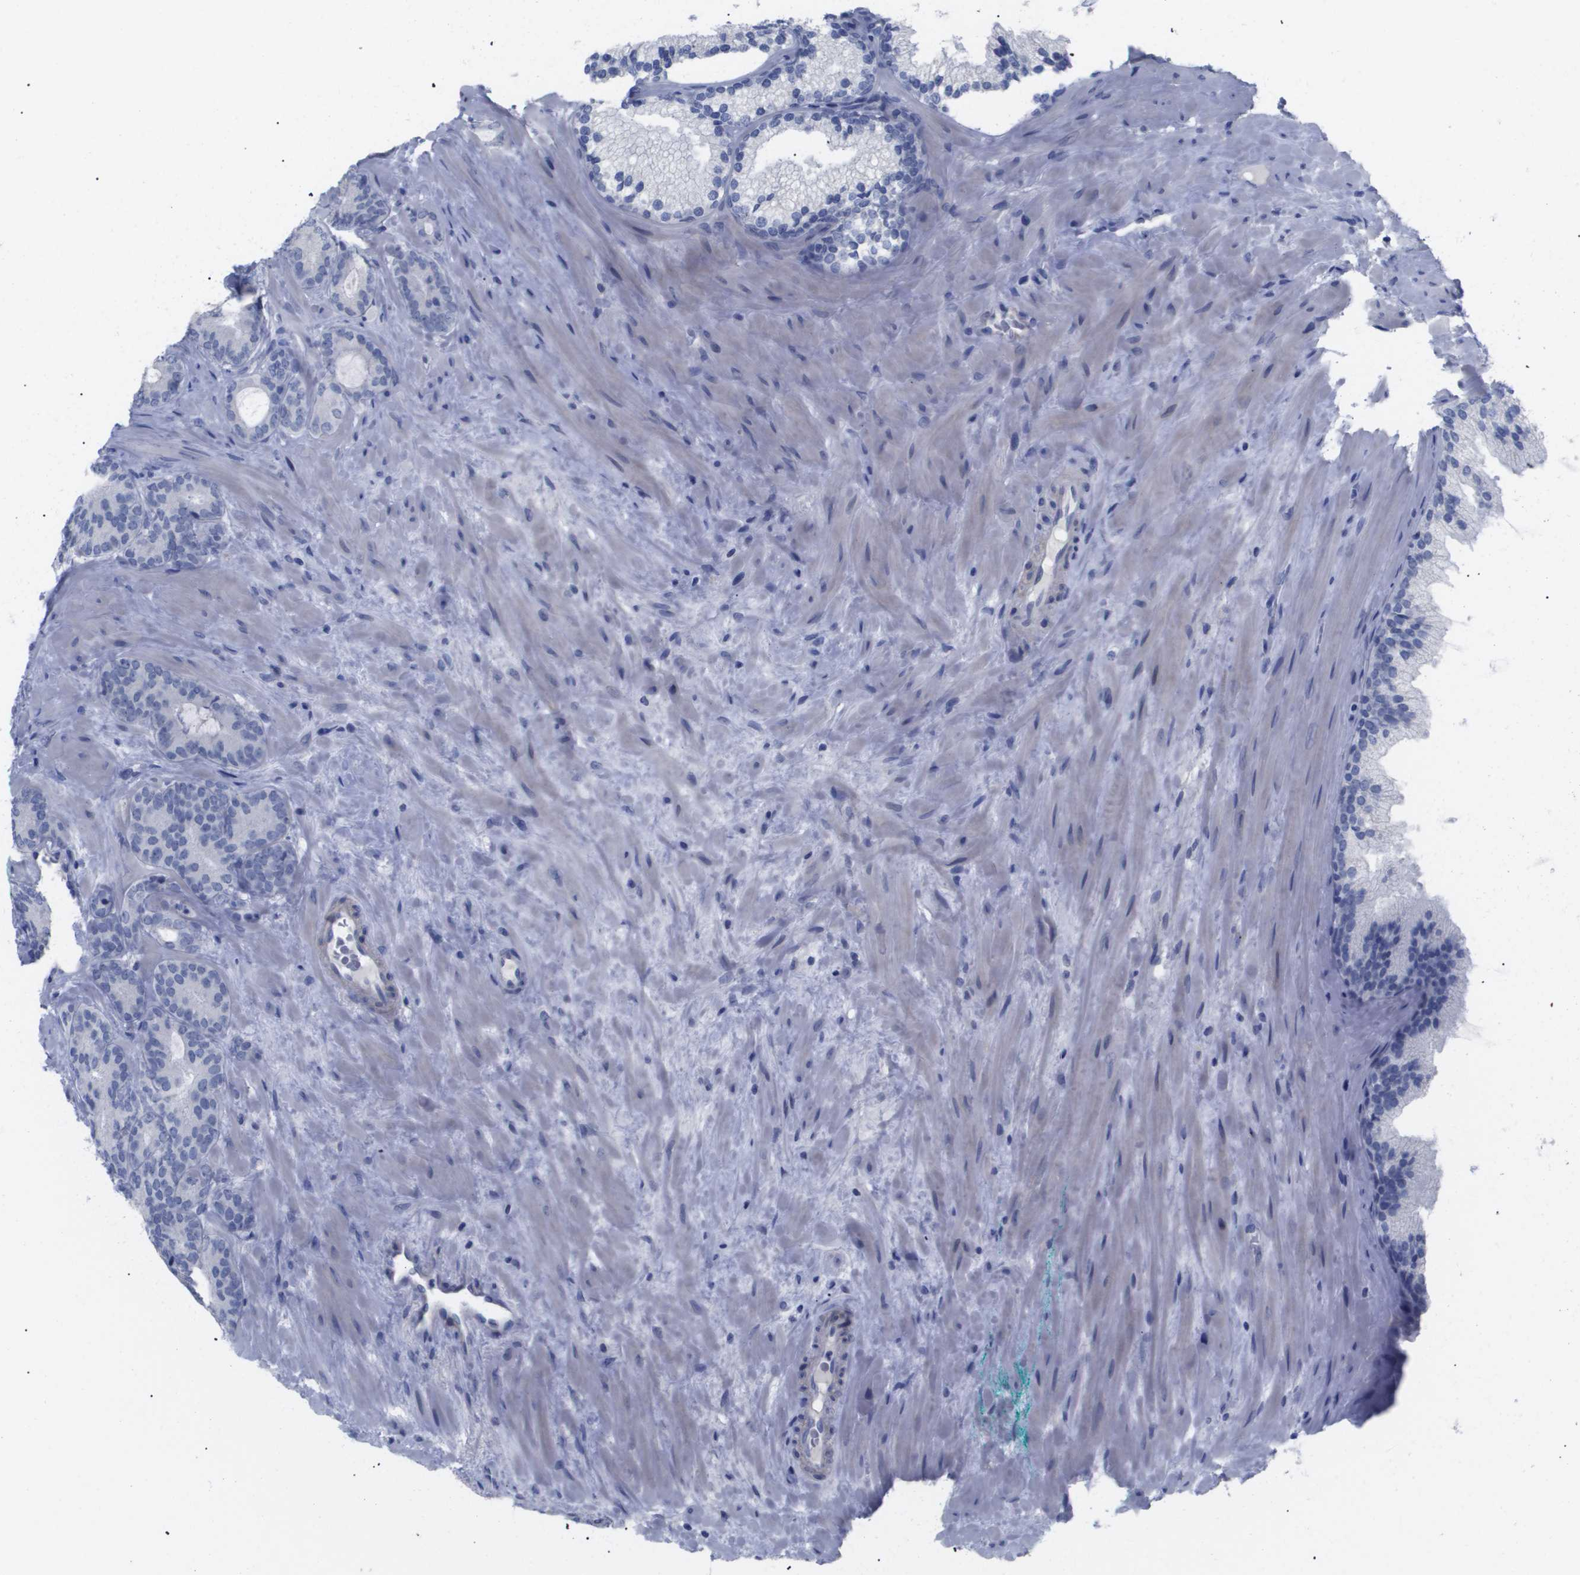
{"staining": {"intensity": "negative", "quantity": "none", "location": "none"}, "tissue": "prostate cancer", "cell_type": "Tumor cells", "image_type": "cancer", "snomed": [{"axis": "morphology", "description": "Adenocarcinoma, Low grade"}, {"axis": "topography", "description": "Prostate"}], "caption": "Immunohistochemistry (IHC) image of prostate cancer stained for a protein (brown), which demonstrates no positivity in tumor cells.", "gene": "CAV3", "patient": {"sex": "male", "age": 63}}